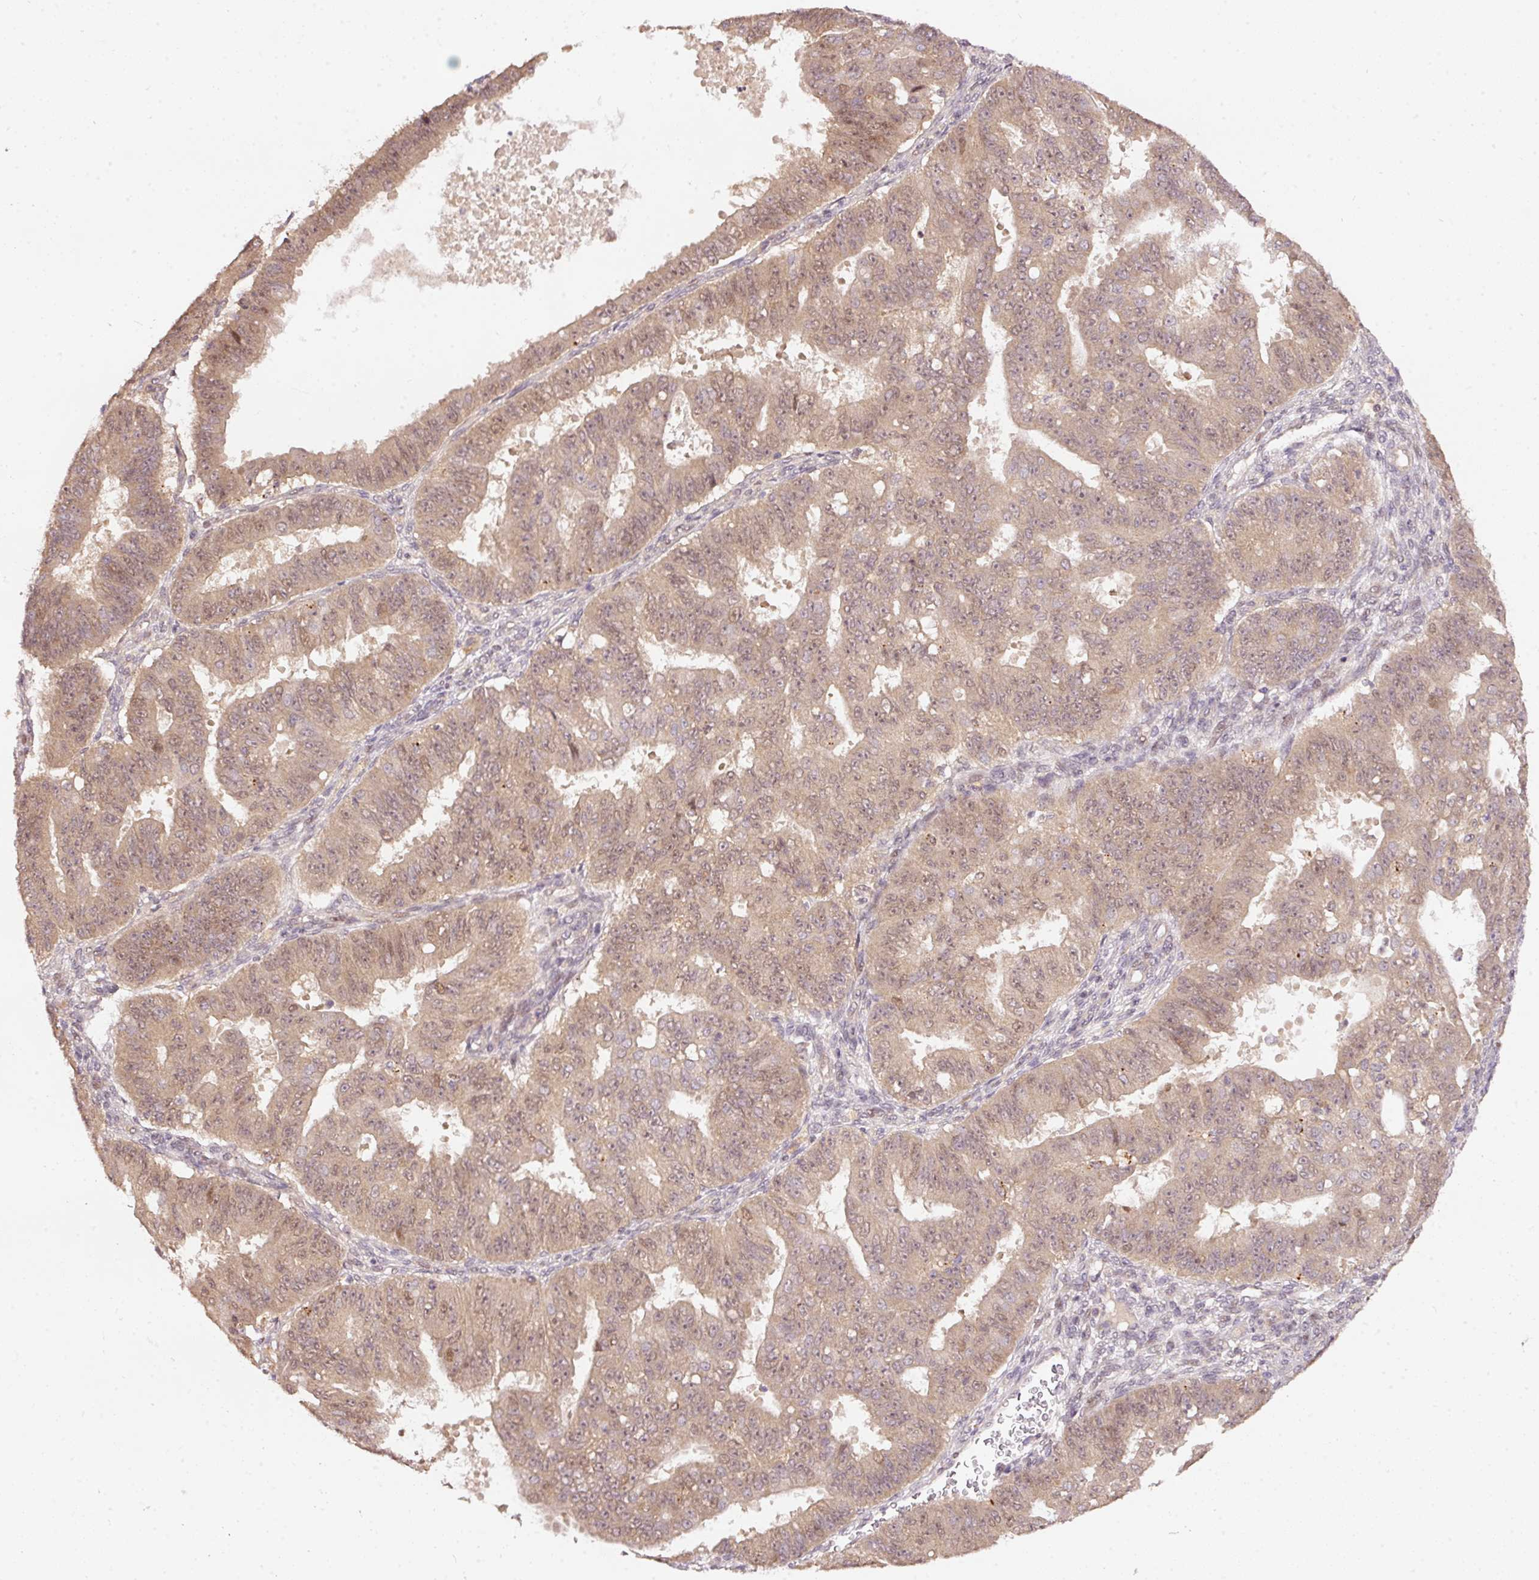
{"staining": {"intensity": "weak", "quantity": ">75%", "location": "cytoplasmic/membranous,nuclear"}, "tissue": "ovarian cancer", "cell_type": "Tumor cells", "image_type": "cancer", "snomed": [{"axis": "morphology", "description": "Carcinoma, endometroid"}, {"axis": "topography", "description": "Appendix"}, {"axis": "topography", "description": "Ovary"}], "caption": "Weak cytoplasmic/membranous and nuclear protein positivity is appreciated in about >75% of tumor cells in ovarian endometroid carcinoma. The staining was performed using DAB, with brown indicating positive protein expression. Nuclei are stained blue with hematoxylin.", "gene": "PCDHB1", "patient": {"sex": "female", "age": 42}}